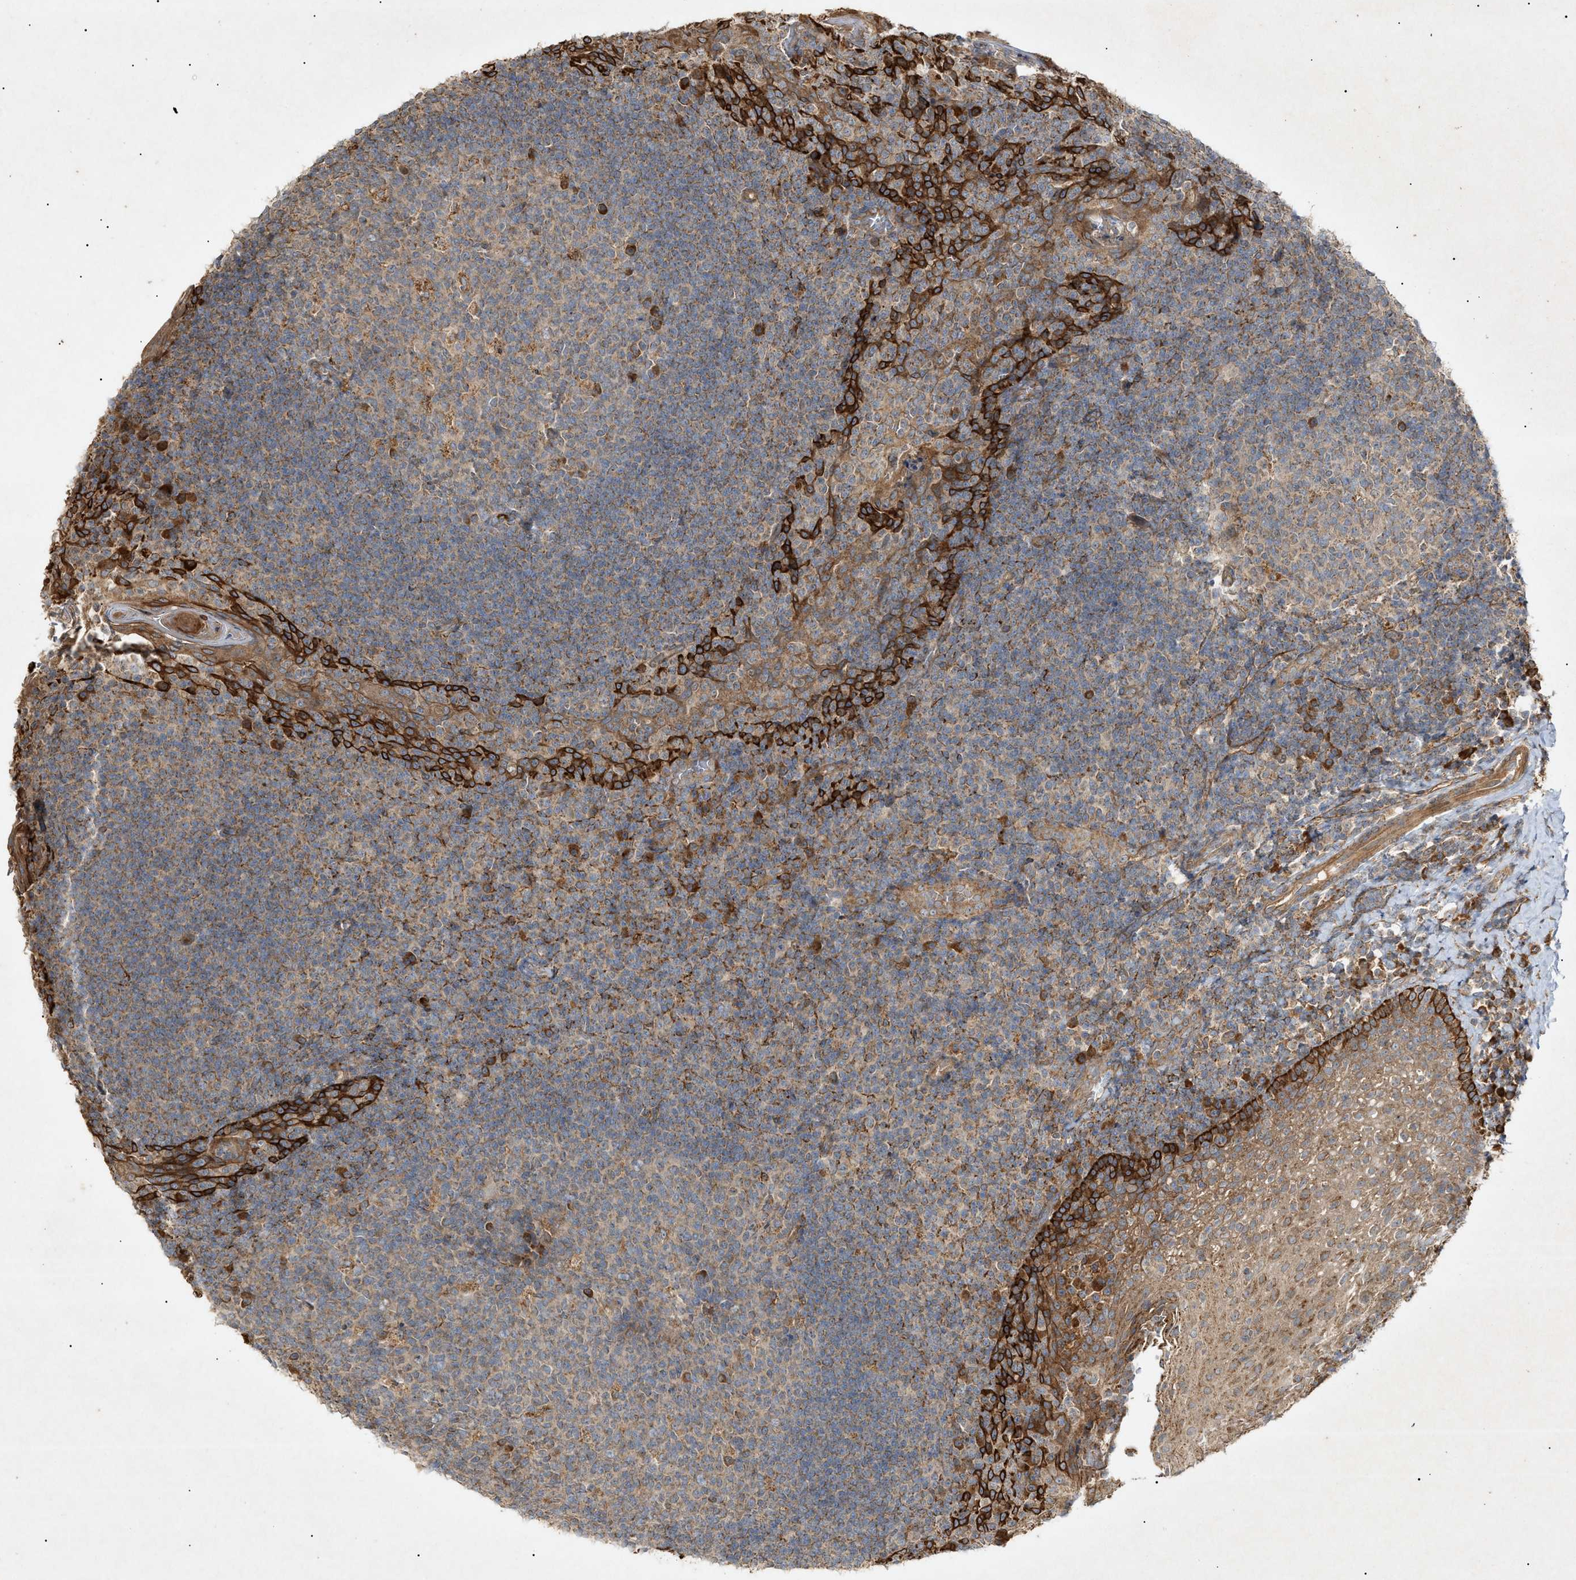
{"staining": {"intensity": "moderate", "quantity": "25%-75%", "location": "cytoplasmic/membranous"}, "tissue": "tonsil", "cell_type": "Germinal center cells", "image_type": "normal", "snomed": [{"axis": "morphology", "description": "Normal tissue, NOS"}, {"axis": "topography", "description": "Tonsil"}], "caption": "This micrograph demonstrates IHC staining of benign tonsil, with medium moderate cytoplasmic/membranous positivity in about 25%-75% of germinal center cells.", "gene": "MTCH1", "patient": {"sex": "male", "age": 17}}